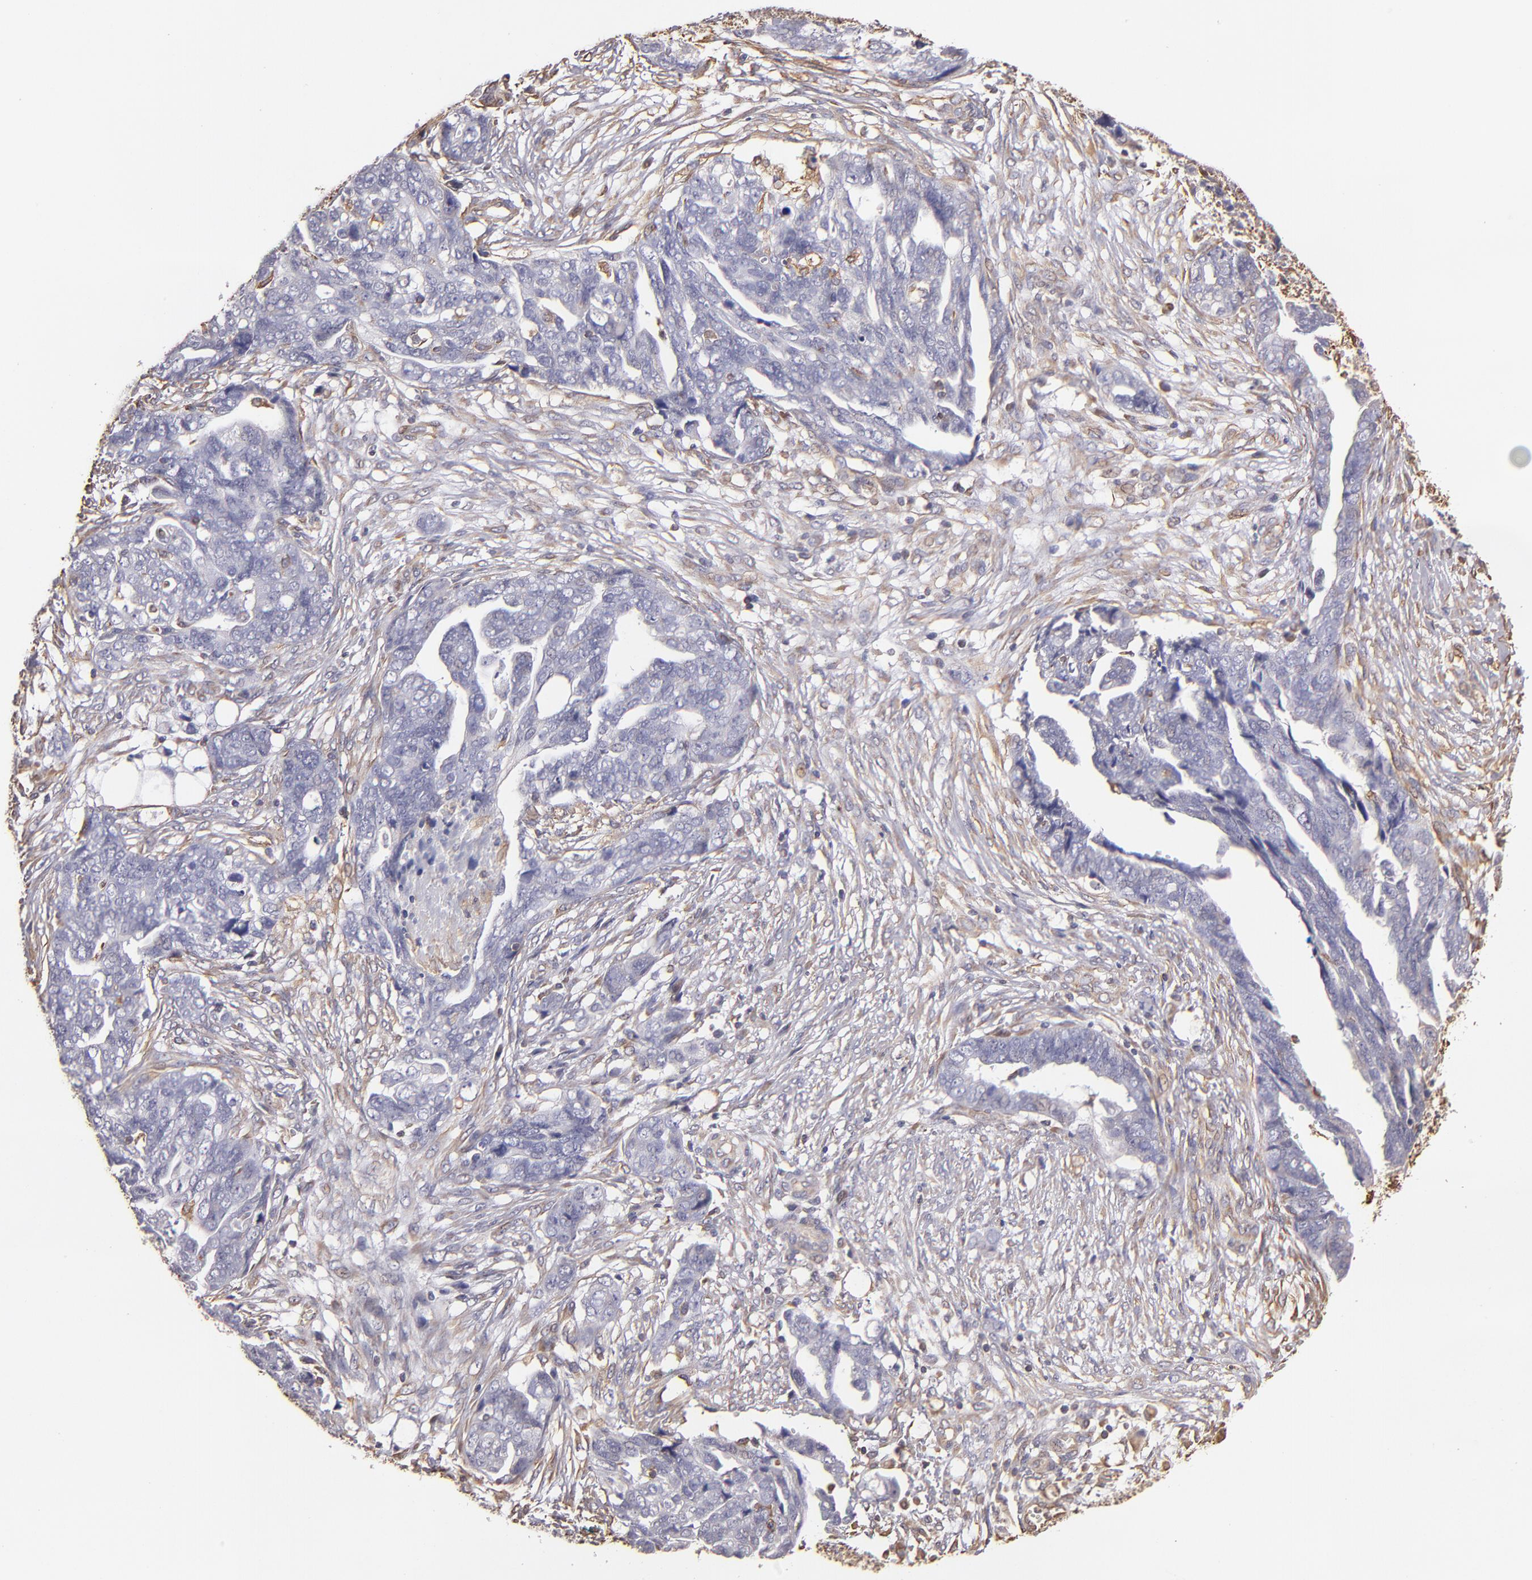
{"staining": {"intensity": "negative", "quantity": "none", "location": "none"}, "tissue": "ovarian cancer", "cell_type": "Tumor cells", "image_type": "cancer", "snomed": [{"axis": "morphology", "description": "Normal tissue, NOS"}, {"axis": "morphology", "description": "Cystadenocarcinoma, serous, NOS"}, {"axis": "topography", "description": "Fallopian tube"}, {"axis": "topography", "description": "Ovary"}], "caption": "Tumor cells are negative for brown protein staining in ovarian serous cystadenocarcinoma. The staining was performed using DAB (3,3'-diaminobenzidine) to visualize the protein expression in brown, while the nuclei were stained in blue with hematoxylin (Magnification: 20x).", "gene": "ABCC1", "patient": {"sex": "female", "age": 56}}